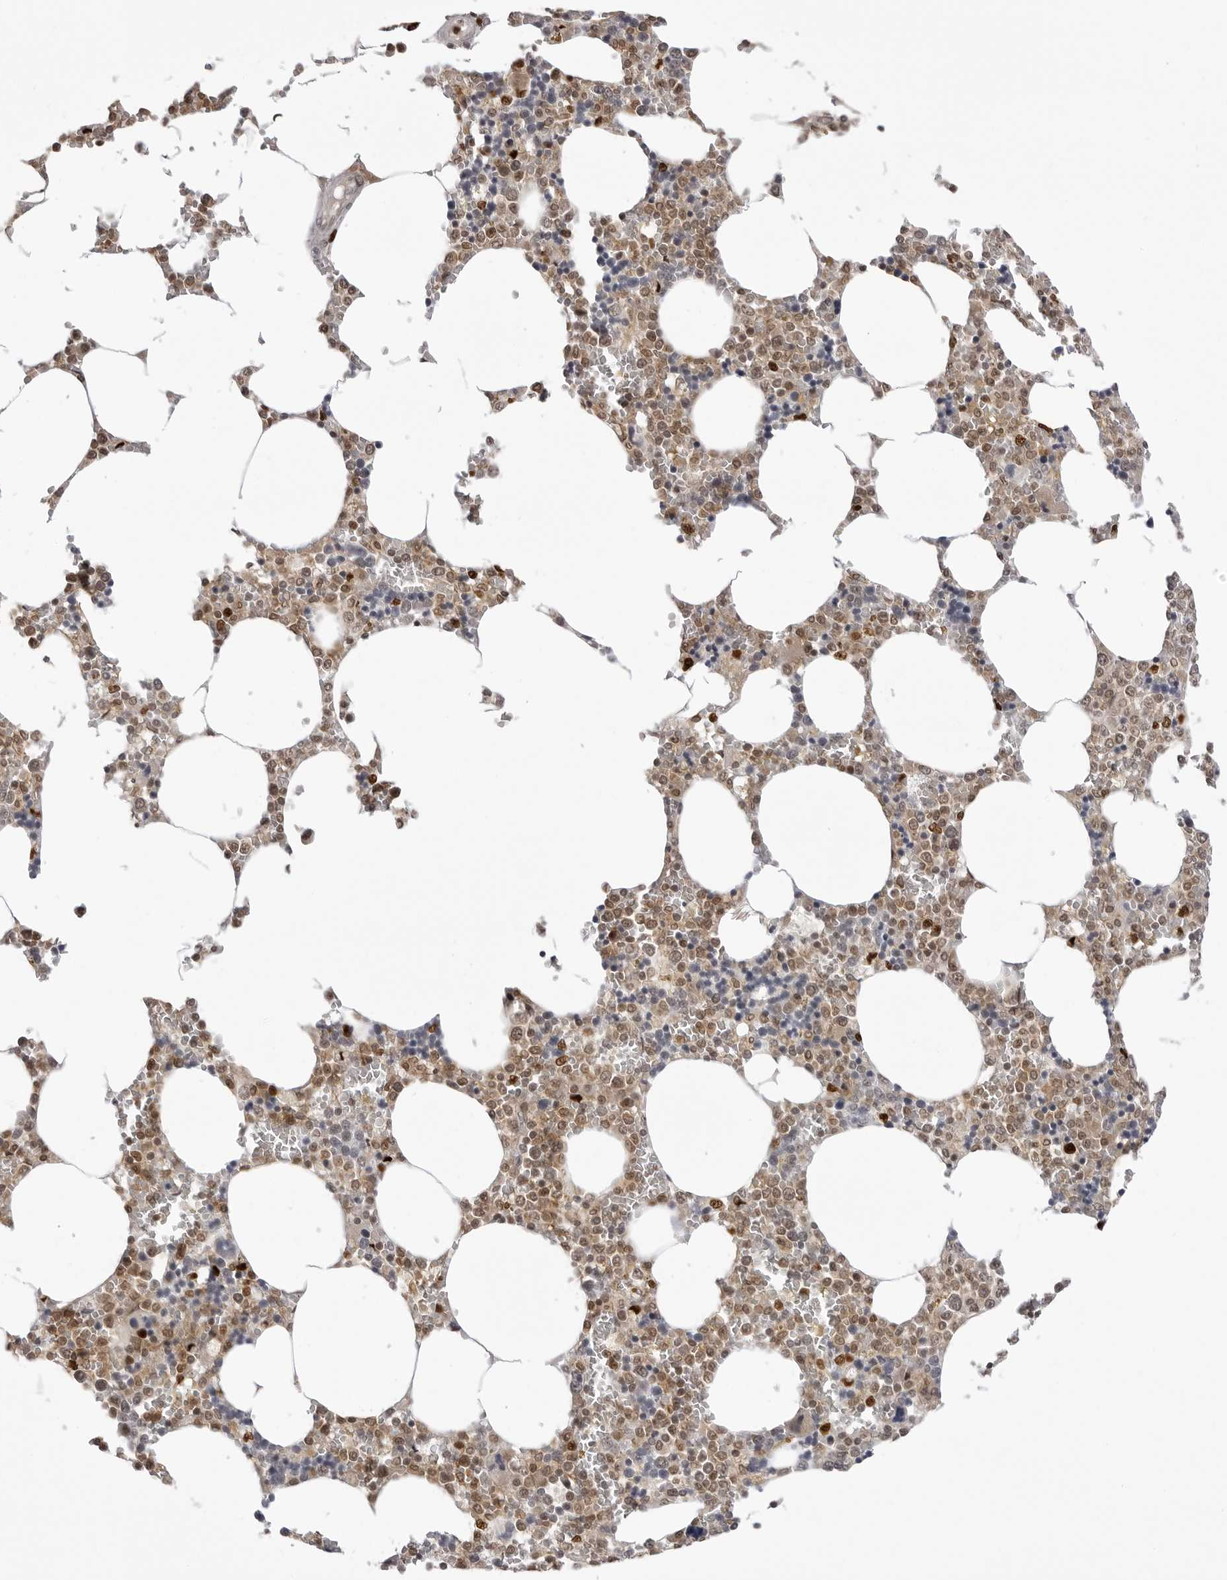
{"staining": {"intensity": "moderate", "quantity": "25%-75%", "location": "nuclear"}, "tissue": "bone marrow", "cell_type": "Hematopoietic cells", "image_type": "normal", "snomed": [{"axis": "morphology", "description": "Normal tissue, NOS"}, {"axis": "topography", "description": "Bone marrow"}], "caption": "An immunohistochemistry (IHC) micrograph of benign tissue is shown. Protein staining in brown highlights moderate nuclear positivity in bone marrow within hematopoietic cells.", "gene": "PTK2B", "patient": {"sex": "male", "age": 70}}